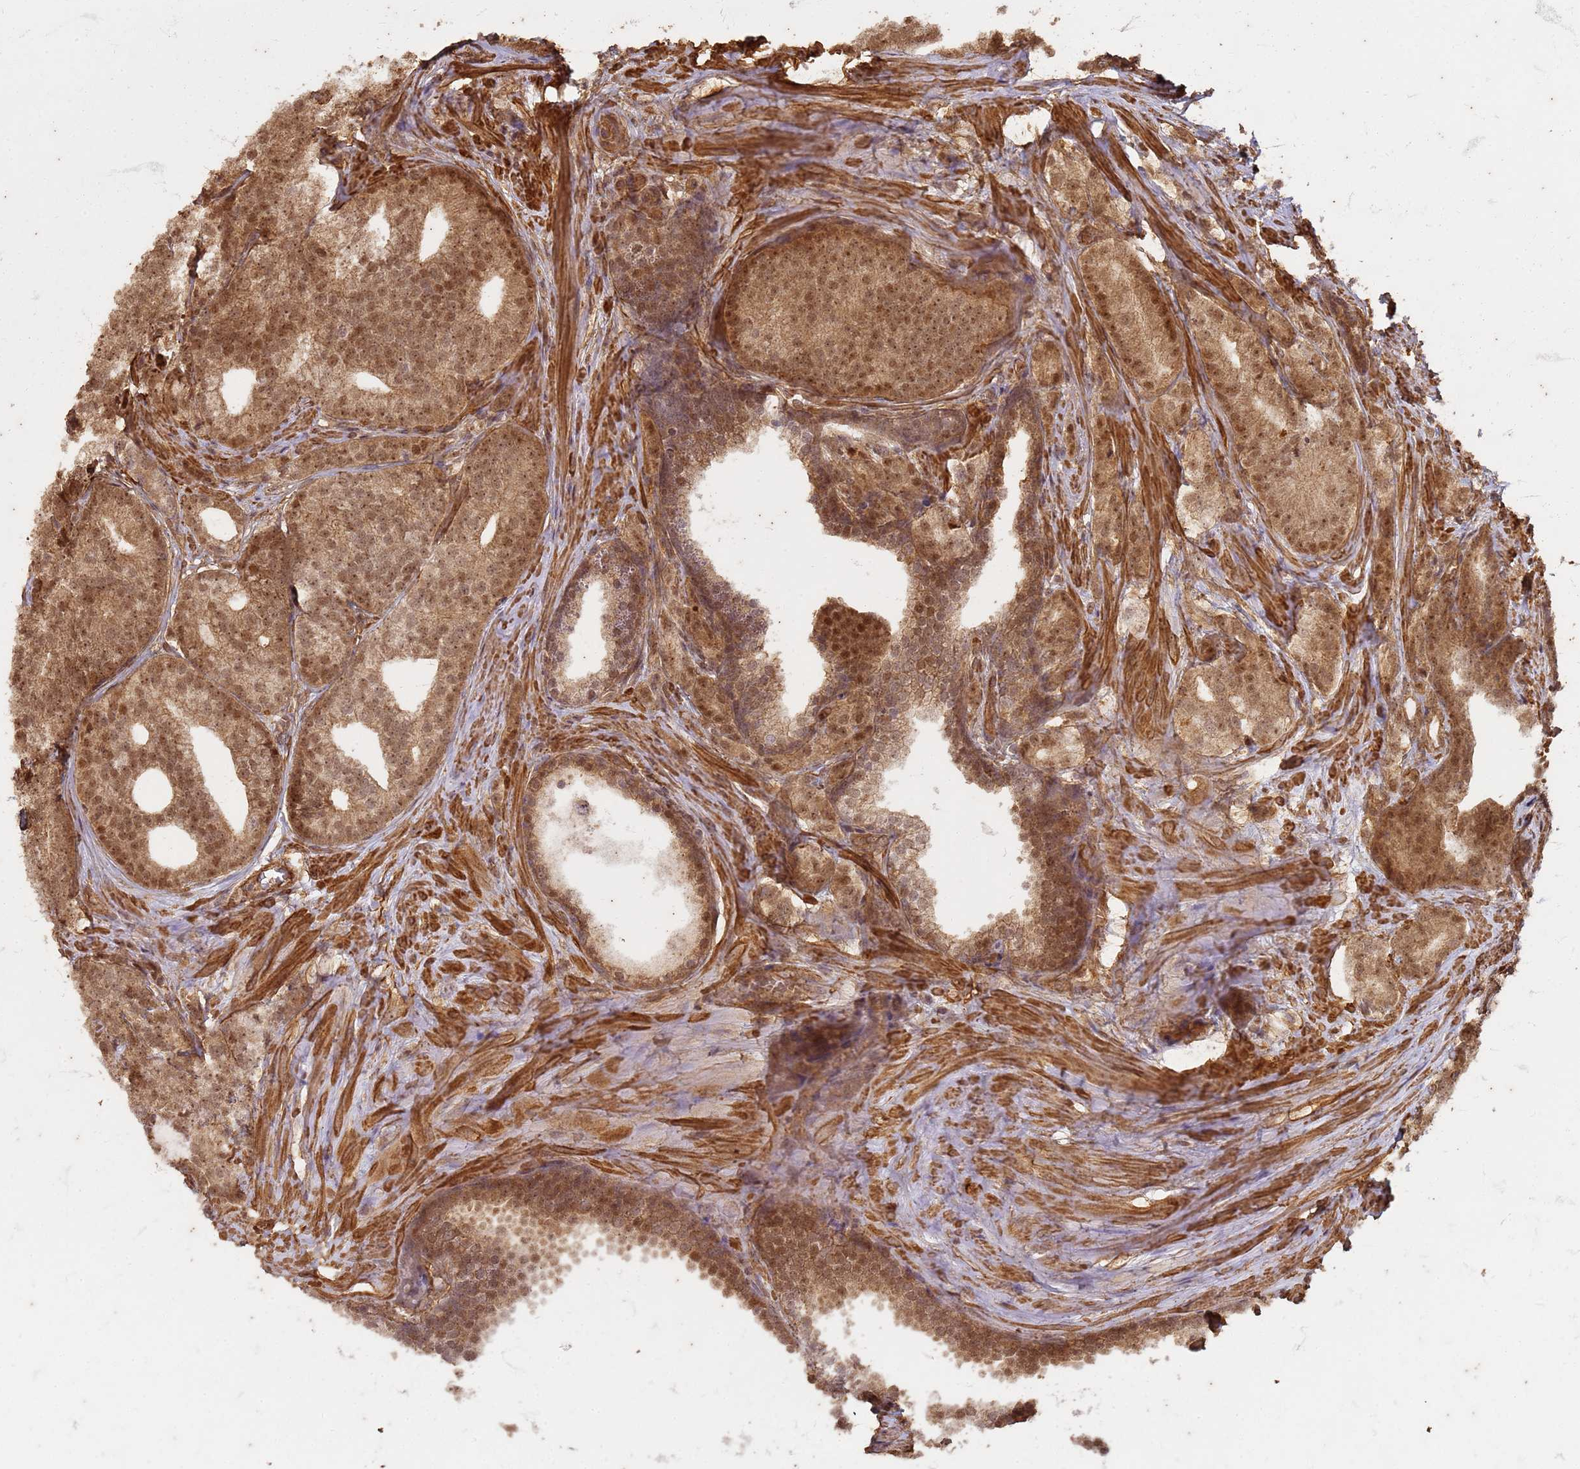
{"staining": {"intensity": "moderate", "quantity": ">75%", "location": "cytoplasmic/membranous,nuclear"}, "tissue": "prostate cancer", "cell_type": "Tumor cells", "image_type": "cancer", "snomed": [{"axis": "morphology", "description": "Adenocarcinoma, Low grade"}, {"axis": "topography", "description": "Prostate"}], "caption": "A high-resolution image shows immunohistochemistry (IHC) staining of adenocarcinoma (low-grade) (prostate), which demonstrates moderate cytoplasmic/membranous and nuclear staining in about >75% of tumor cells.", "gene": "KIF26A", "patient": {"sex": "male", "age": 71}}